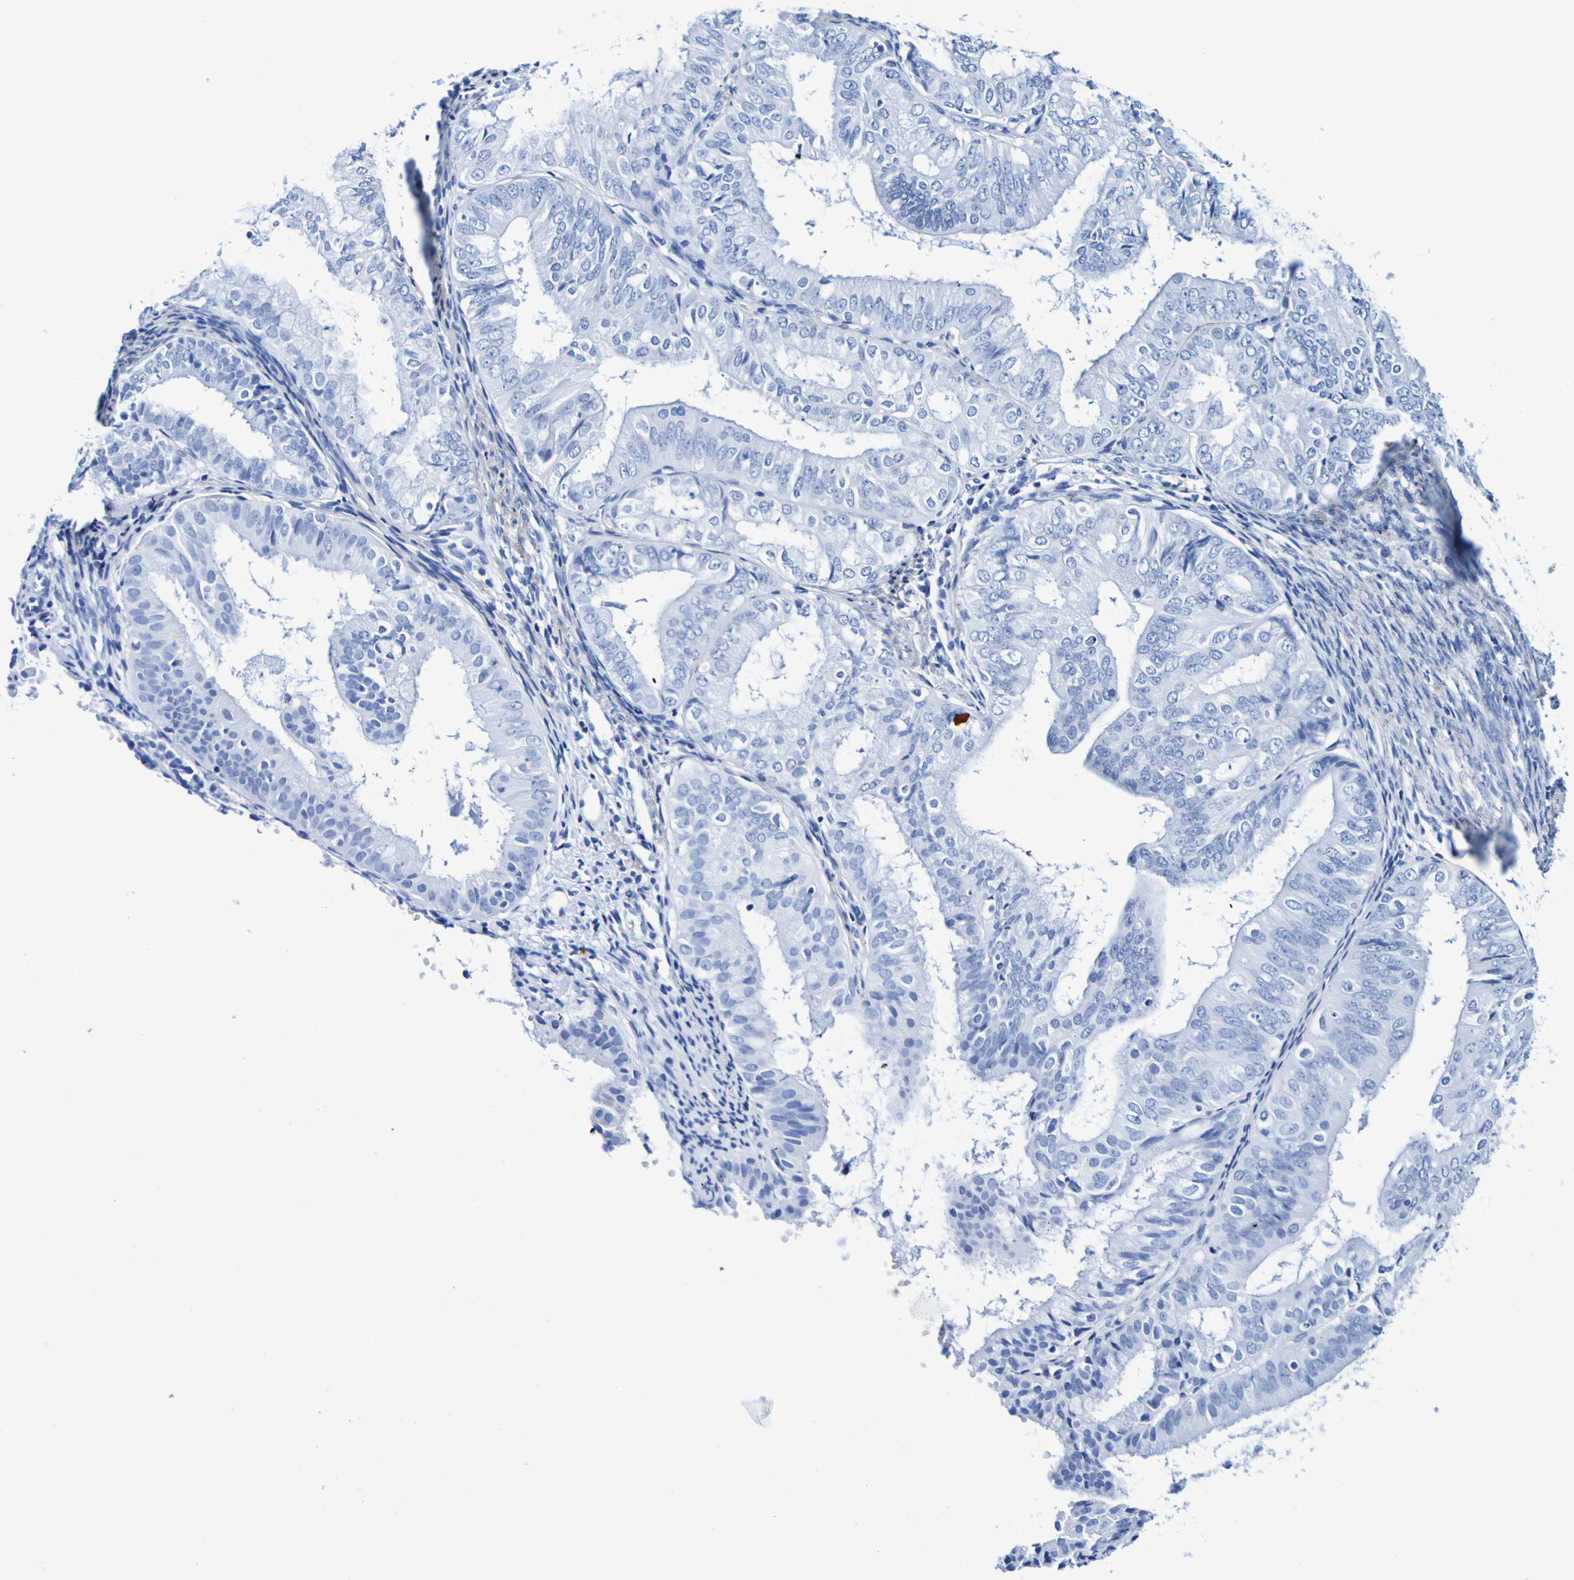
{"staining": {"intensity": "negative", "quantity": "none", "location": "none"}, "tissue": "endometrial cancer", "cell_type": "Tumor cells", "image_type": "cancer", "snomed": [{"axis": "morphology", "description": "Adenocarcinoma, NOS"}, {"axis": "topography", "description": "Endometrium"}], "caption": "This is an immunohistochemistry (IHC) photomicrograph of adenocarcinoma (endometrial). There is no staining in tumor cells.", "gene": "DPEP1", "patient": {"sex": "female", "age": 63}}